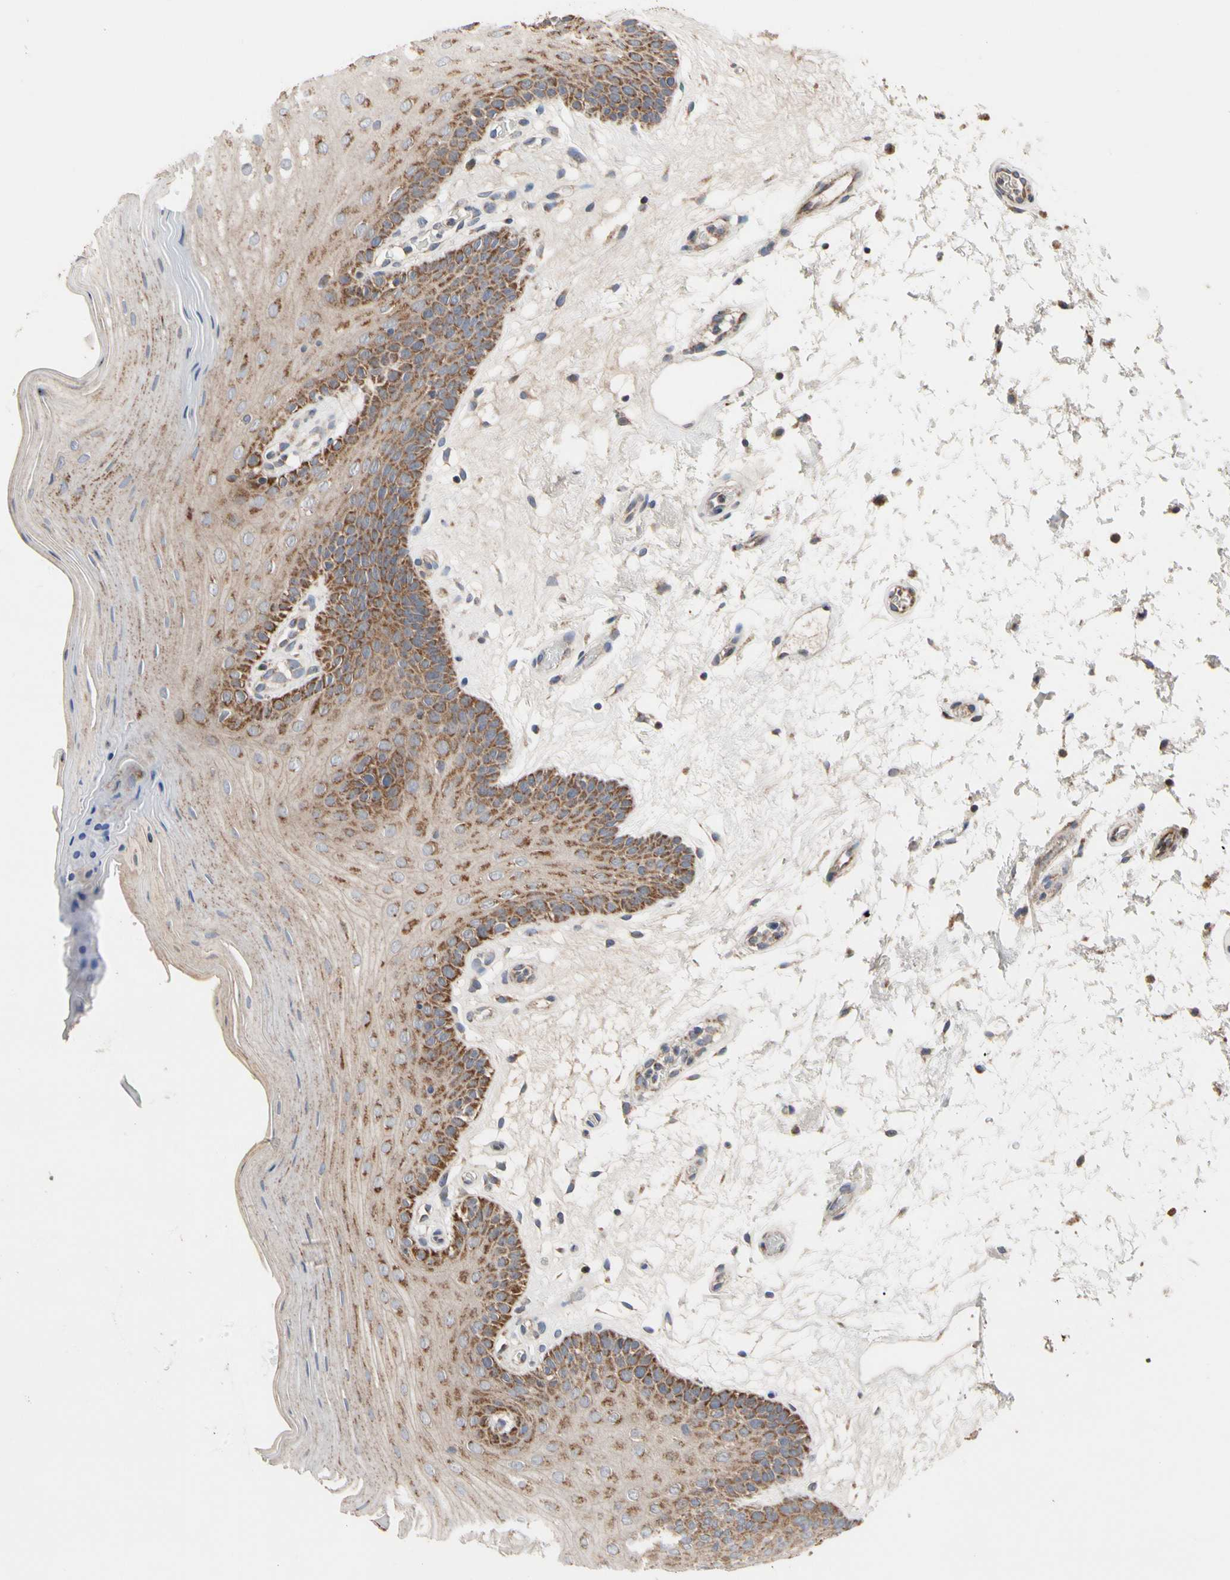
{"staining": {"intensity": "strong", "quantity": ">75%", "location": "cytoplasmic/membranous"}, "tissue": "oral mucosa", "cell_type": "Squamous epithelial cells", "image_type": "normal", "snomed": [{"axis": "morphology", "description": "Normal tissue, NOS"}, {"axis": "morphology", "description": "Squamous cell carcinoma, NOS"}, {"axis": "topography", "description": "Skeletal muscle"}, {"axis": "topography", "description": "Oral tissue"}, {"axis": "topography", "description": "Head-Neck"}], "caption": "Immunohistochemistry image of benign oral mucosa: human oral mucosa stained using IHC demonstrates high levels of strong protein expression localized specifically in the cytoplasmic/membranous of squamous epithelial cells, appearing as a cytoplasmic/membranous brown color.", "gene": "GPD2", "patient": {"sex": "male", "age": 71}}